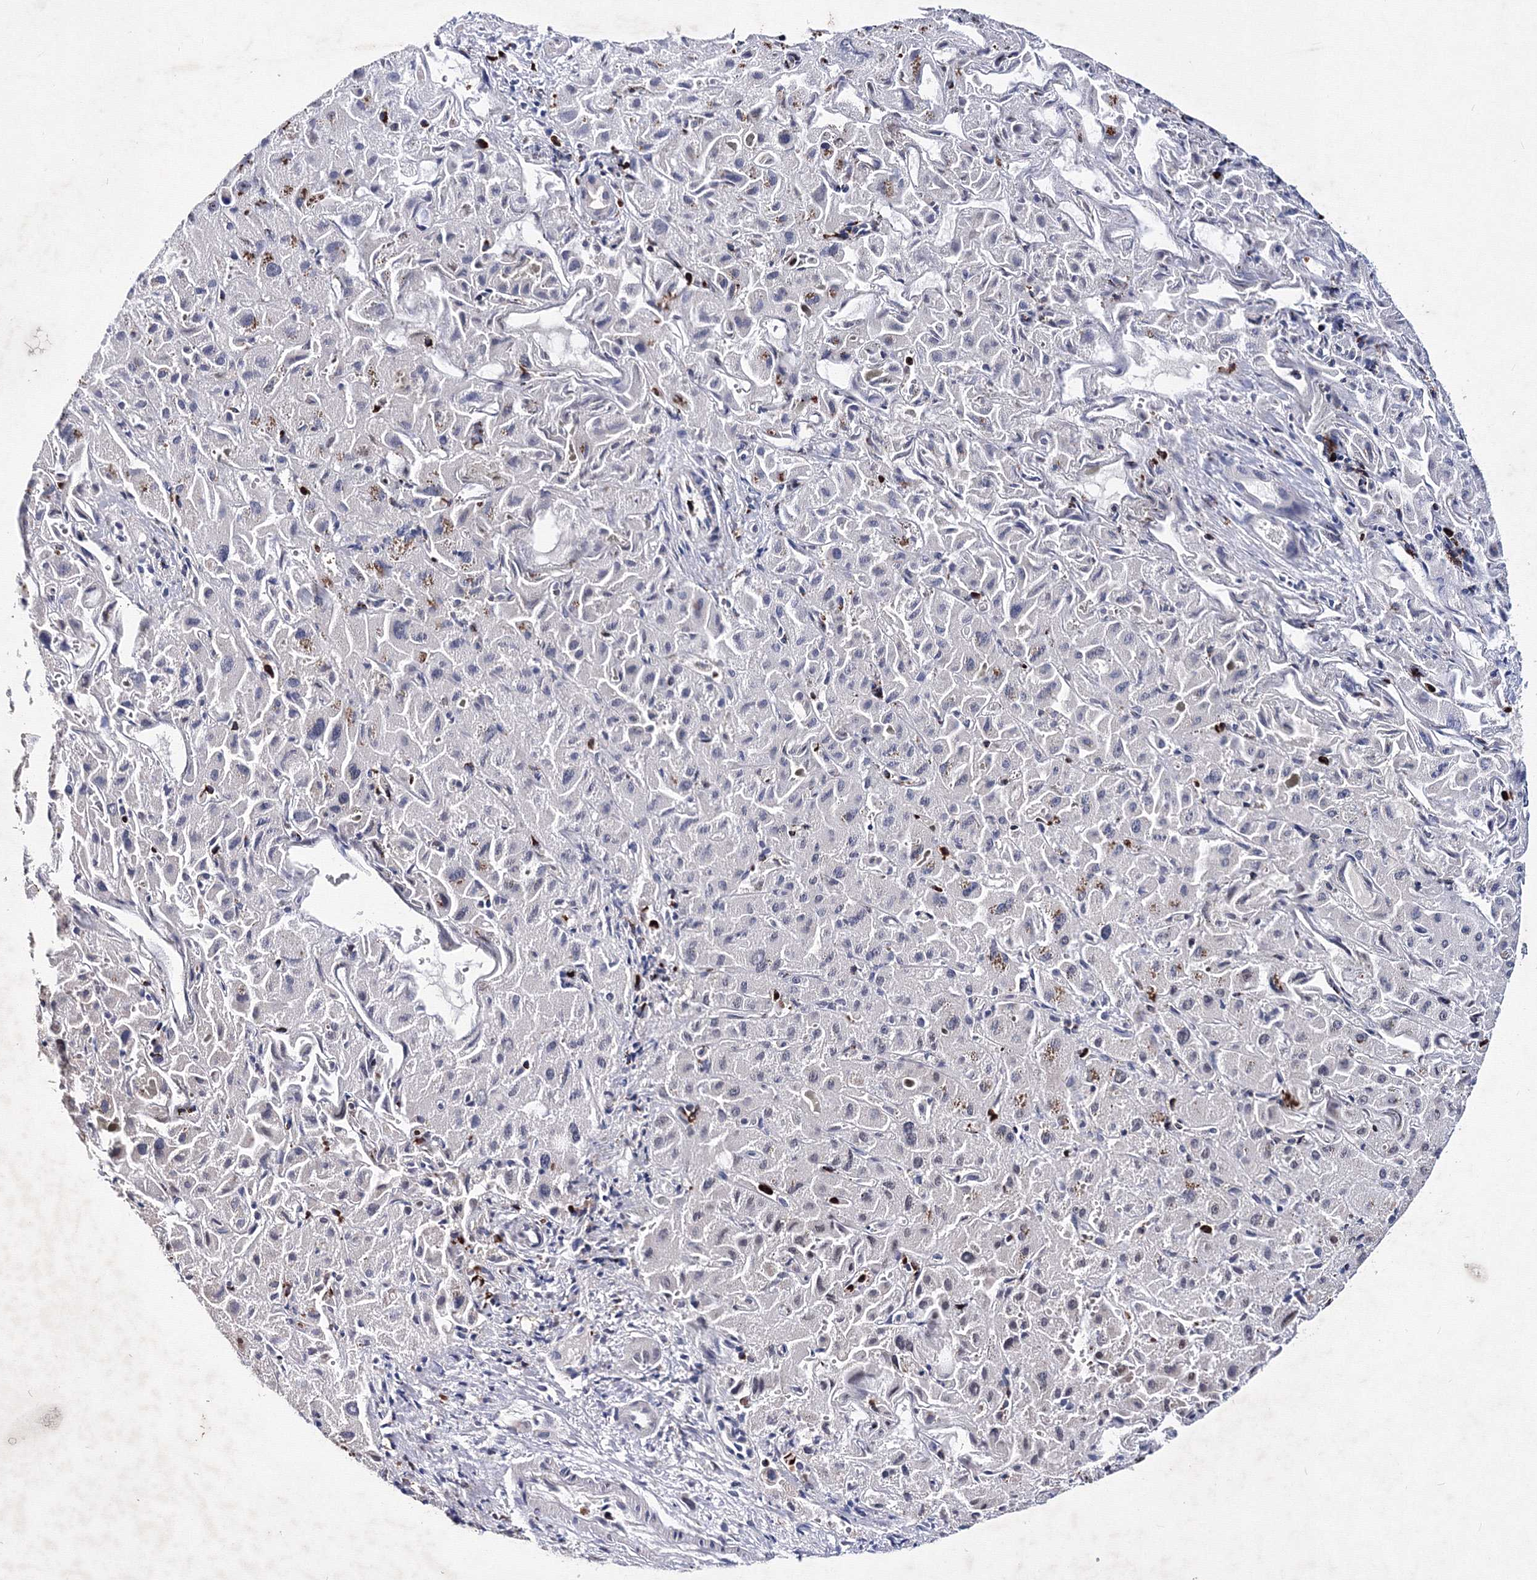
{"staining": {"intensity": "negative", "quantity": "none", "location": "none"}, "tissue": "liver cancer", "cell_type": "Tumor cells", "image_type": "cancer", "snomed": [{"axis": "morphology", "description": "Cholangiocarcinoma"}, {"axis": "topography", "description": "Liver"}], "caption": "High magnification brightfield microscopy of cholangiocarcinoma (liver) stained with DAB (3,3'-diaminobenzidine) (brown) and counterstained with hematoxylin (blue): tumor cells show no significant positivity. Nuclei are stained in blue.", "gene": "PHYKPL", "patient": {"sex": "female", "age": 52}}